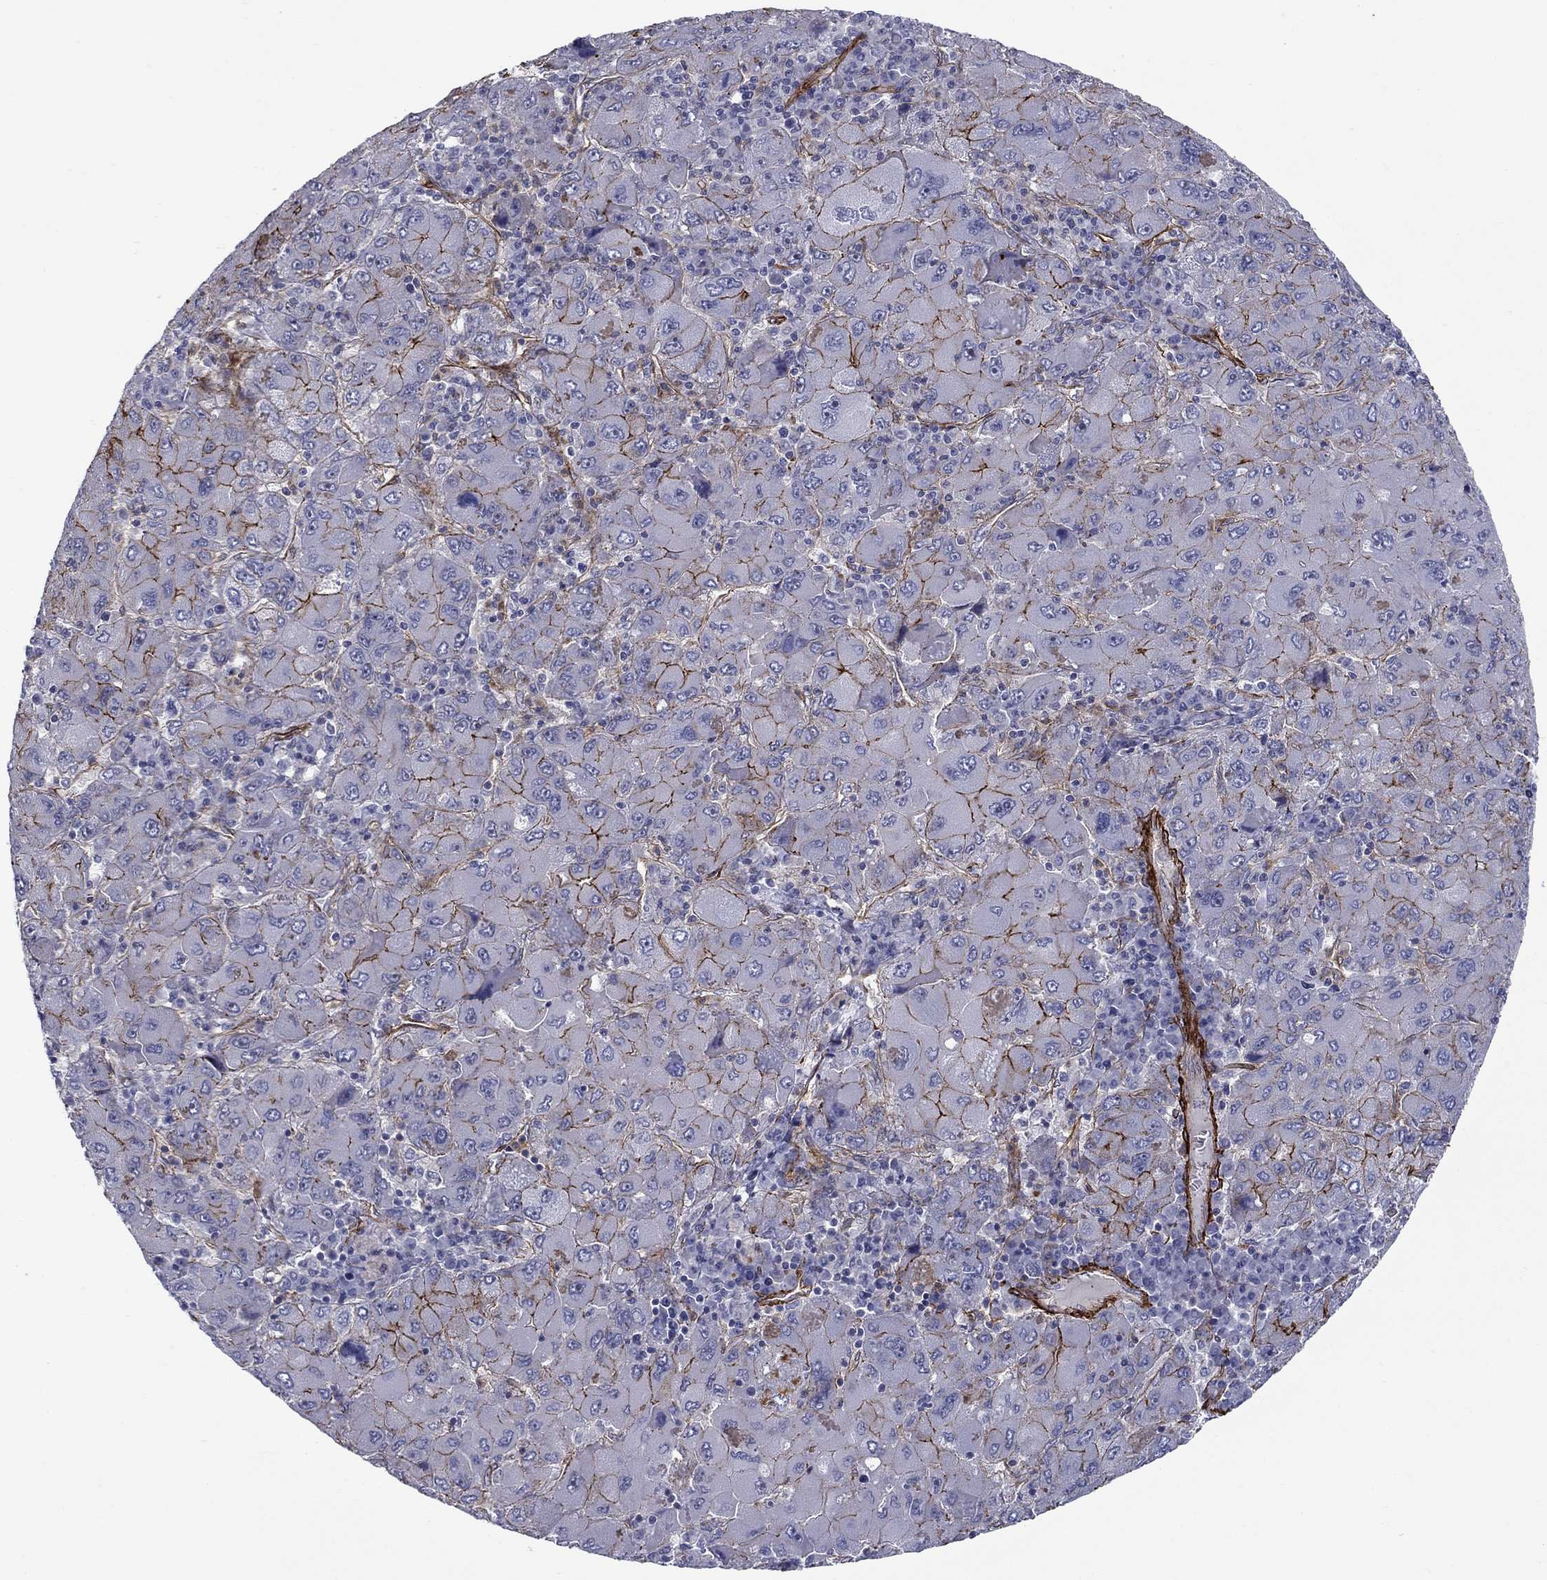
{"staining": {"intensity": "strong", "quantity": "<25%", "location": "cytoplasmic/membranous"}, "tissue": "liver cancer", "cell_type": "Tumor cells", "image_type": "cancer", "snomed": [{"axis": "morphology", "description": "Carcinoma, Hepatocellular, NOS"}, {"axis": "topography", "description": "Liver"}], "caption": "Human liver cancer stained with a brown dye demonstrates strong cytoplasmic/membranous positive expression in about <25% of tumor cells.", "gene": "KRBA1", "patient": {"sex": "male", "age": 75}}